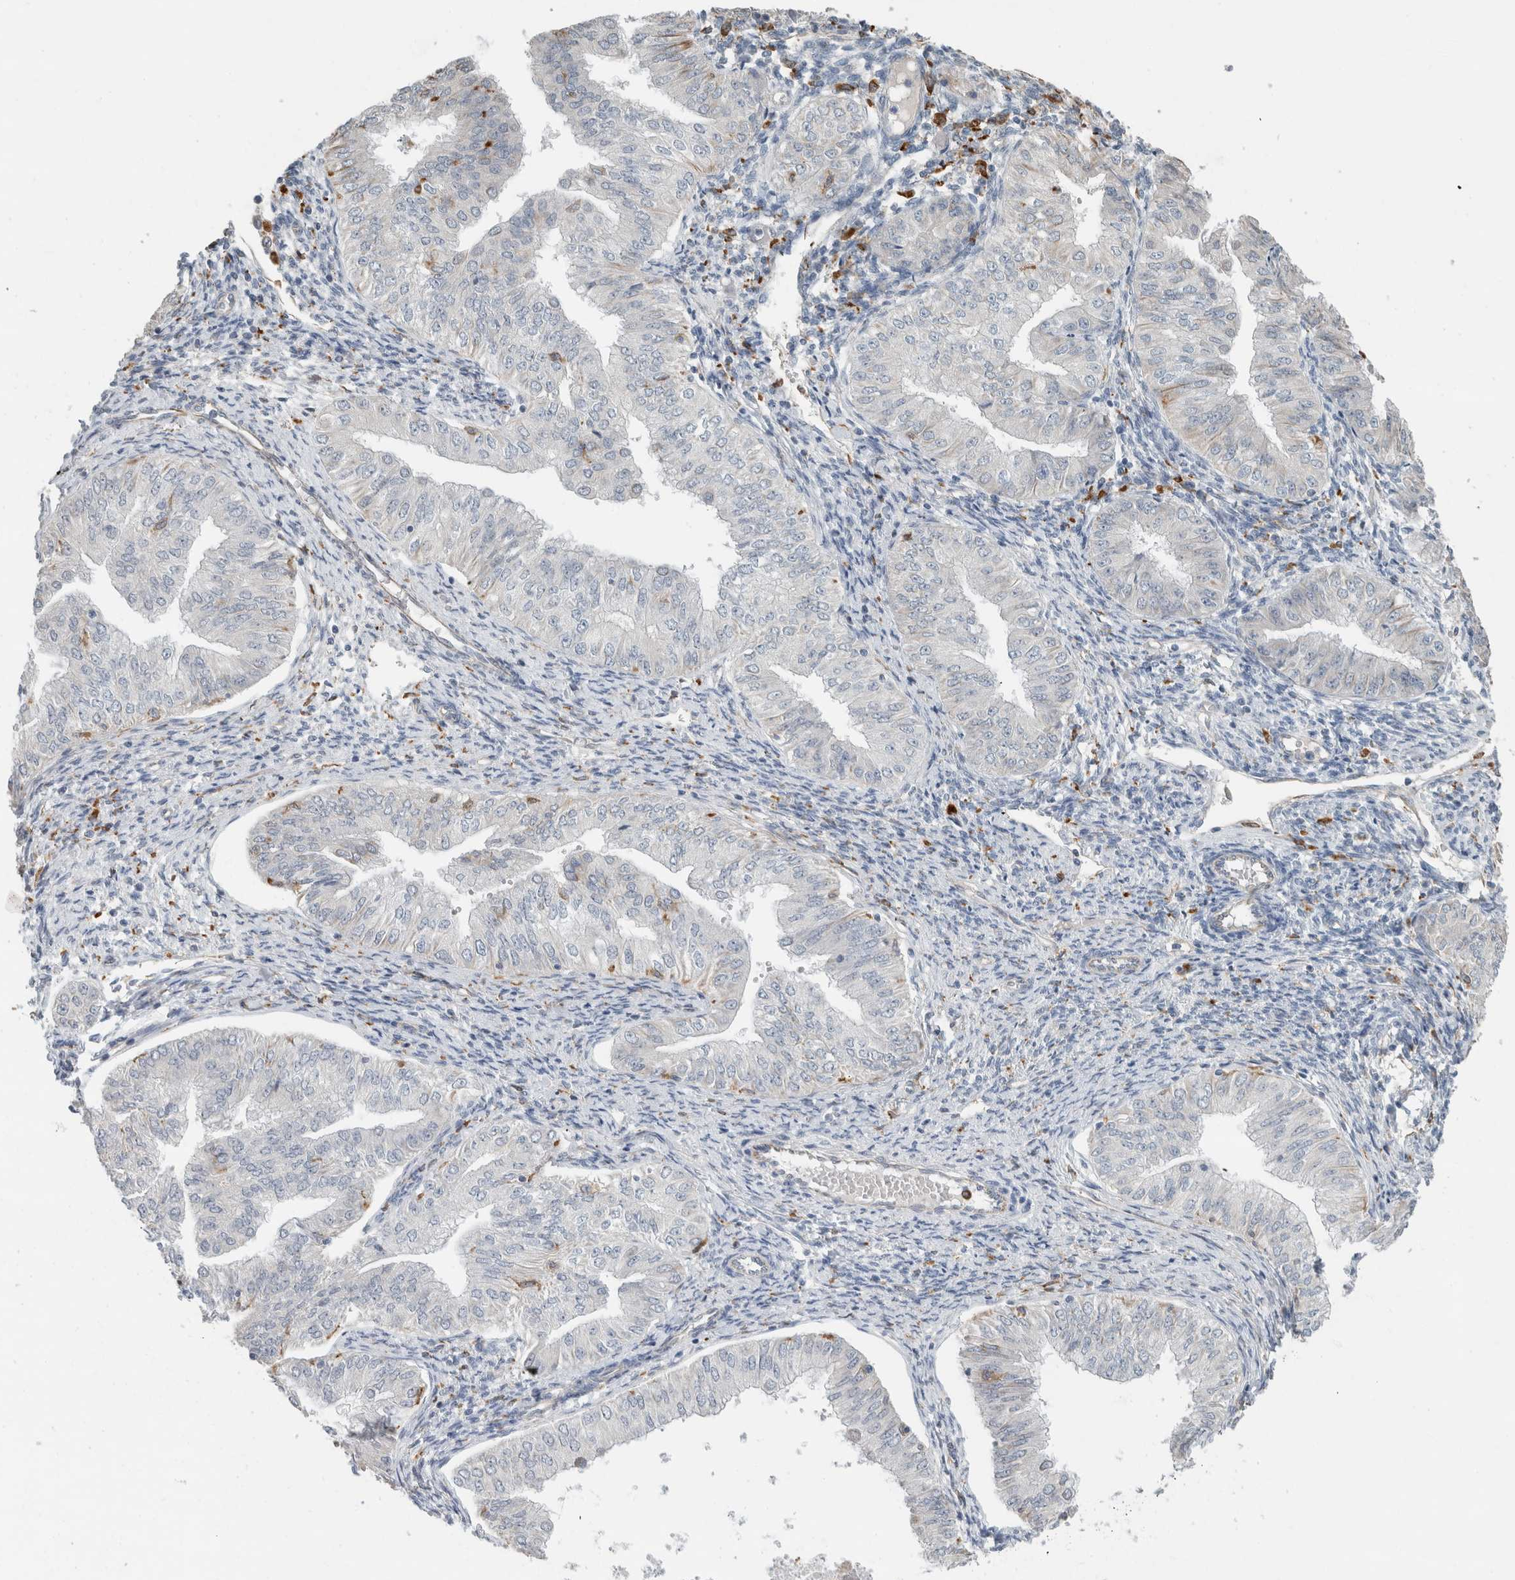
{"staining": {"intensity": "negative", "quantity": "none", "location": "none"}, "tissue": "endometrial cancer", "cell_type": "Tumor cells", "image_type": "cancer", "snomed": [{"axis": "morphology", "description": "Normal tissue, NOS"}, {"axis": "morphology", "description": "Adenocarcinoma, NOS"}, {"axis": "topography", "description": "Endometrium"}], "caption": "An image of human endometrial cancer (adenocarcinoma) is negative for staining in tumor cells. The staining is performed using DAB brown chromogen with nuclei counter-stained in using hematoxylin.", "gene": "LY86", "patient": {"sex": "female", "age": 53}}